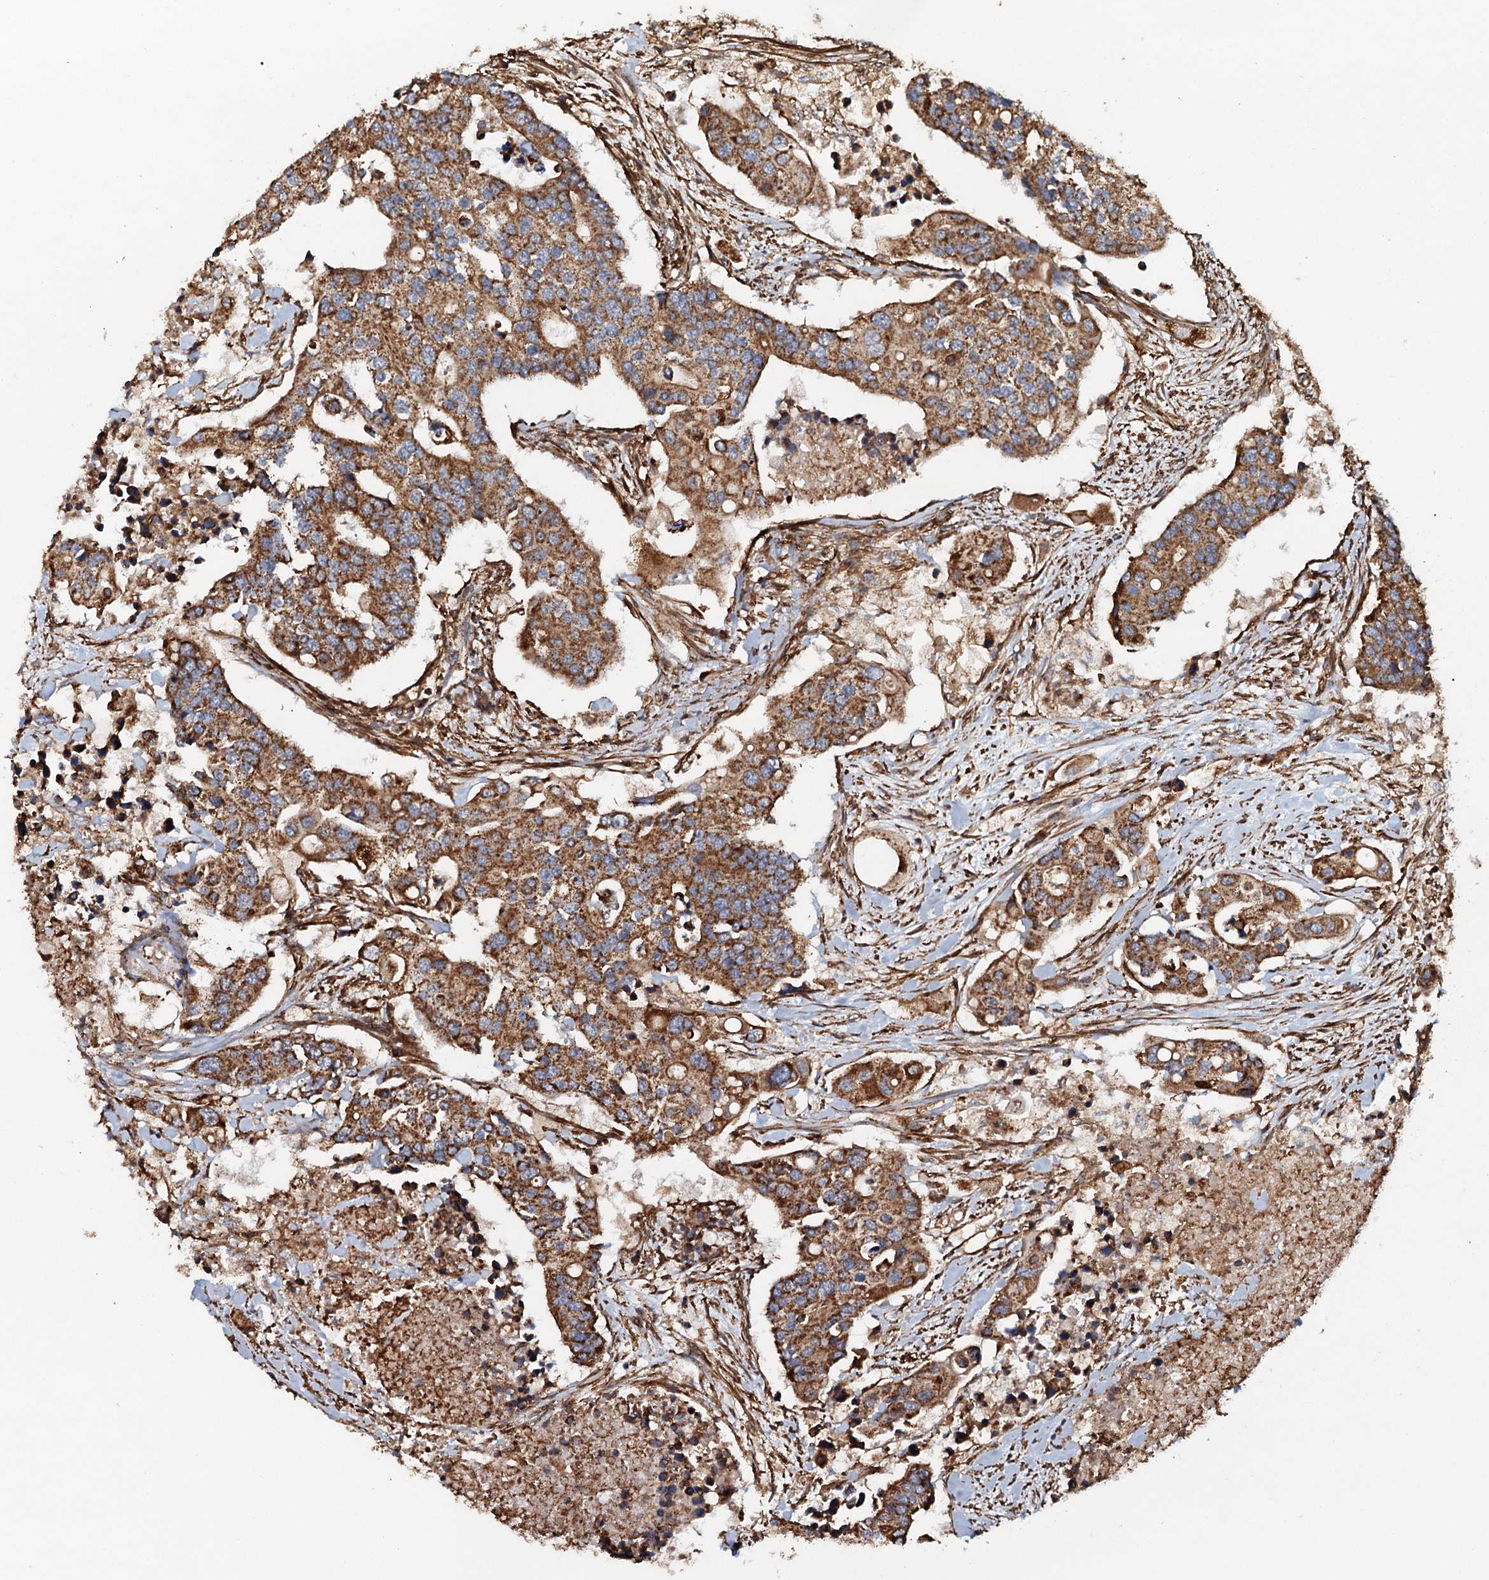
{"staining": {"intensity": "moderate", "quantity": ">75%", "location": "cytoplasmic/membranous"}, "tissue": "colorectal cancer", "cell_type": "Tumor cells", "image_type": "cancer", "snomed": [{"axis": "morphology", "description": "Adenocarcinoma, NOS"}, {"axis": "topography", "description": "Colon"}], "caption": "A medium amount of moderate cytoplasmic/membranous expression is present in approximately >75% of tumor cells in adenocarcinoma (colorectal) tissue. Nuclei are stained in blue.", "gene": "VWA8", "patient": {"sex": "male", "age": 77}}